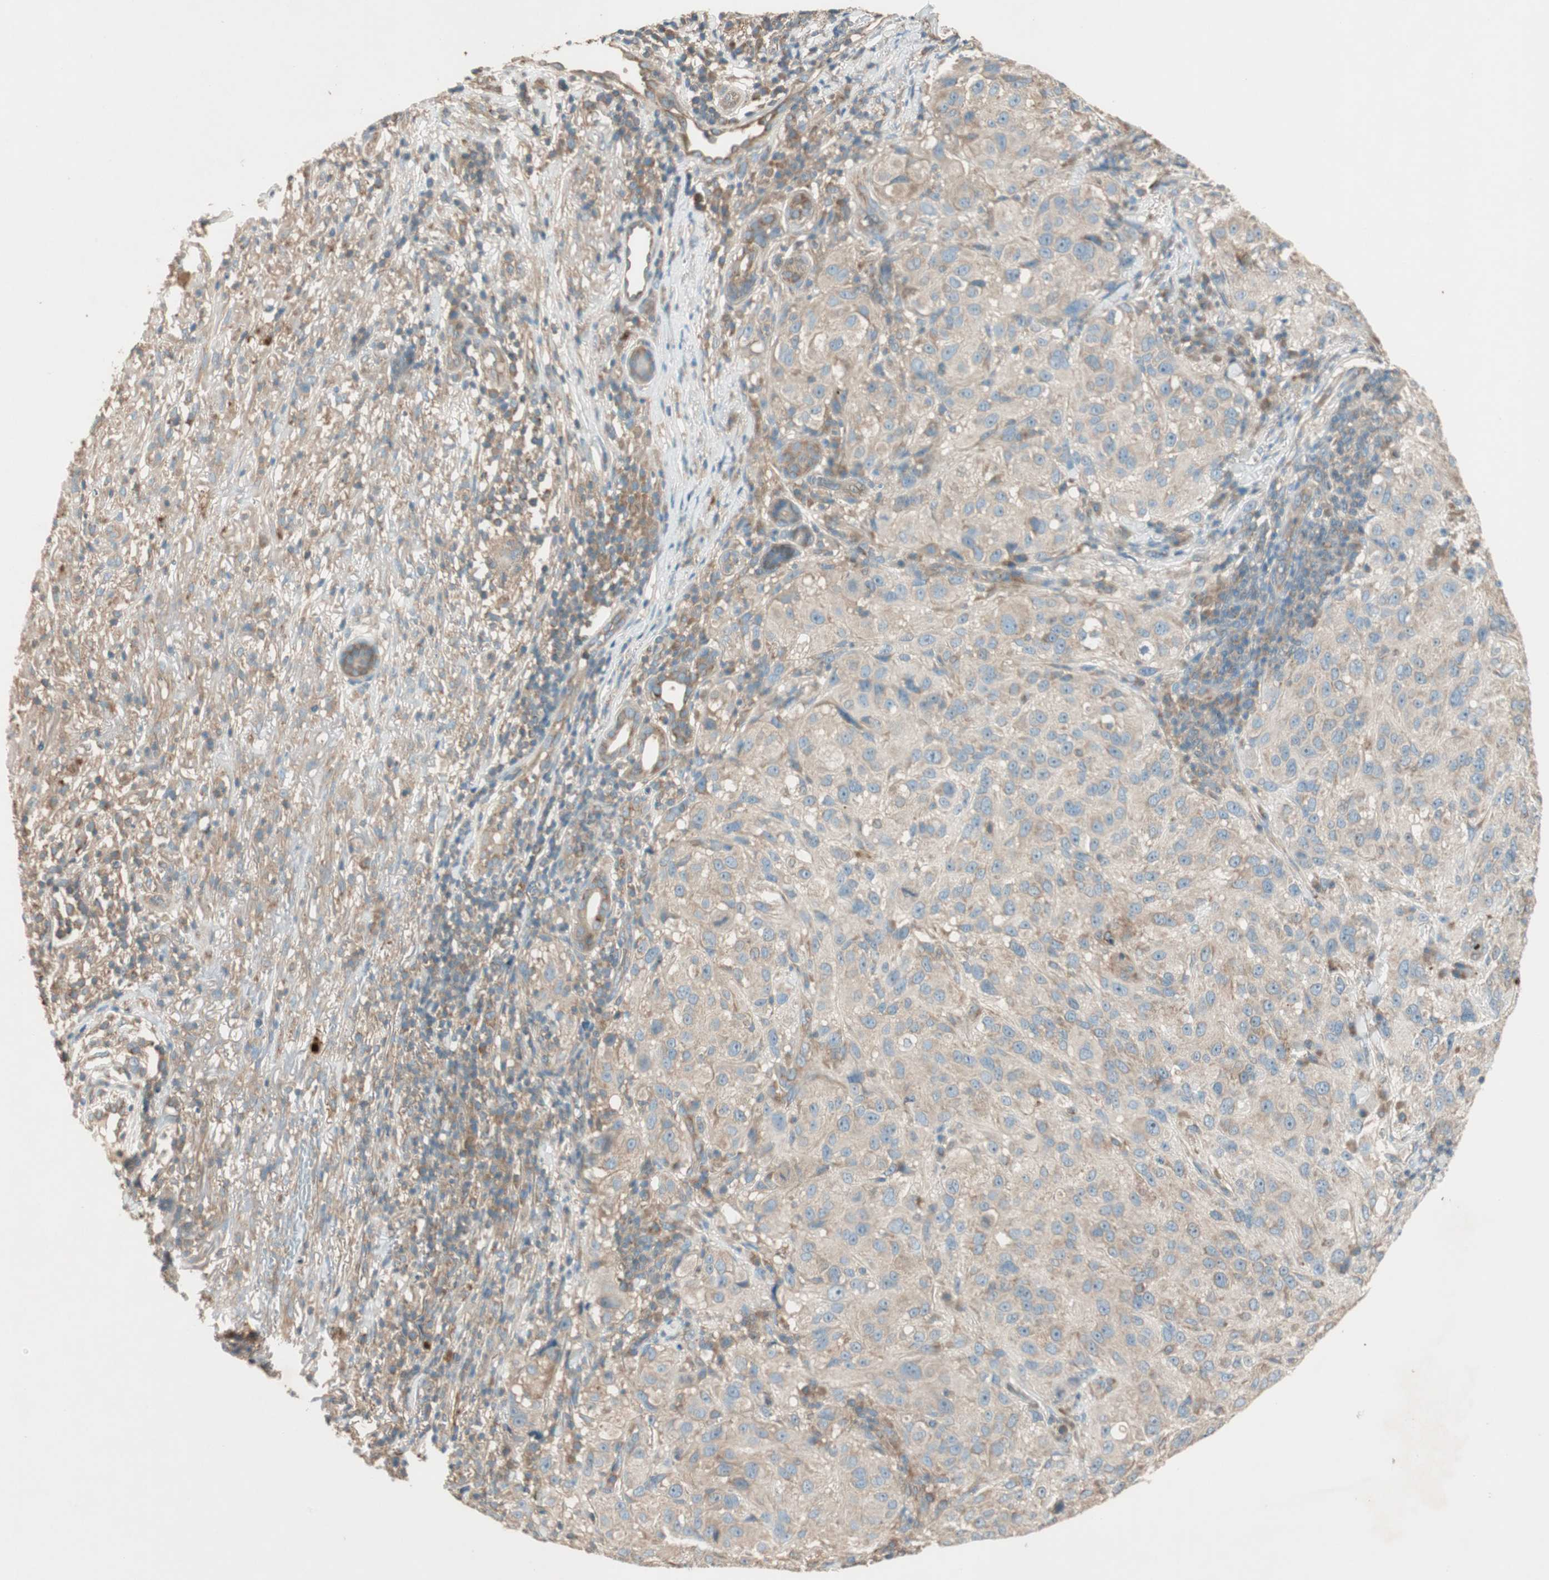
{"staining": {"intensity": "moderate", "quantity": ">75%", "location": "cytoplasmic/membranous"}, "tissue": "melanoma", "cell_type": "Tumor cells", "image_type": "cancer", "snomed": [{"axis": "morphology", "description": "Necrosis, NOS"}, {"axis": "morphology", "description": "Malignant melanoma, NOS"}, {"axis": "topography", "description": "Skin"}], "caption": "IHC (DAB) staining of human melanoma shows moderate cytoplasmic/membranous protein positivity in about >75% of tumor cells.", "gene": "CC2D1A", "patient": {"sex": "female", "age": 87}}